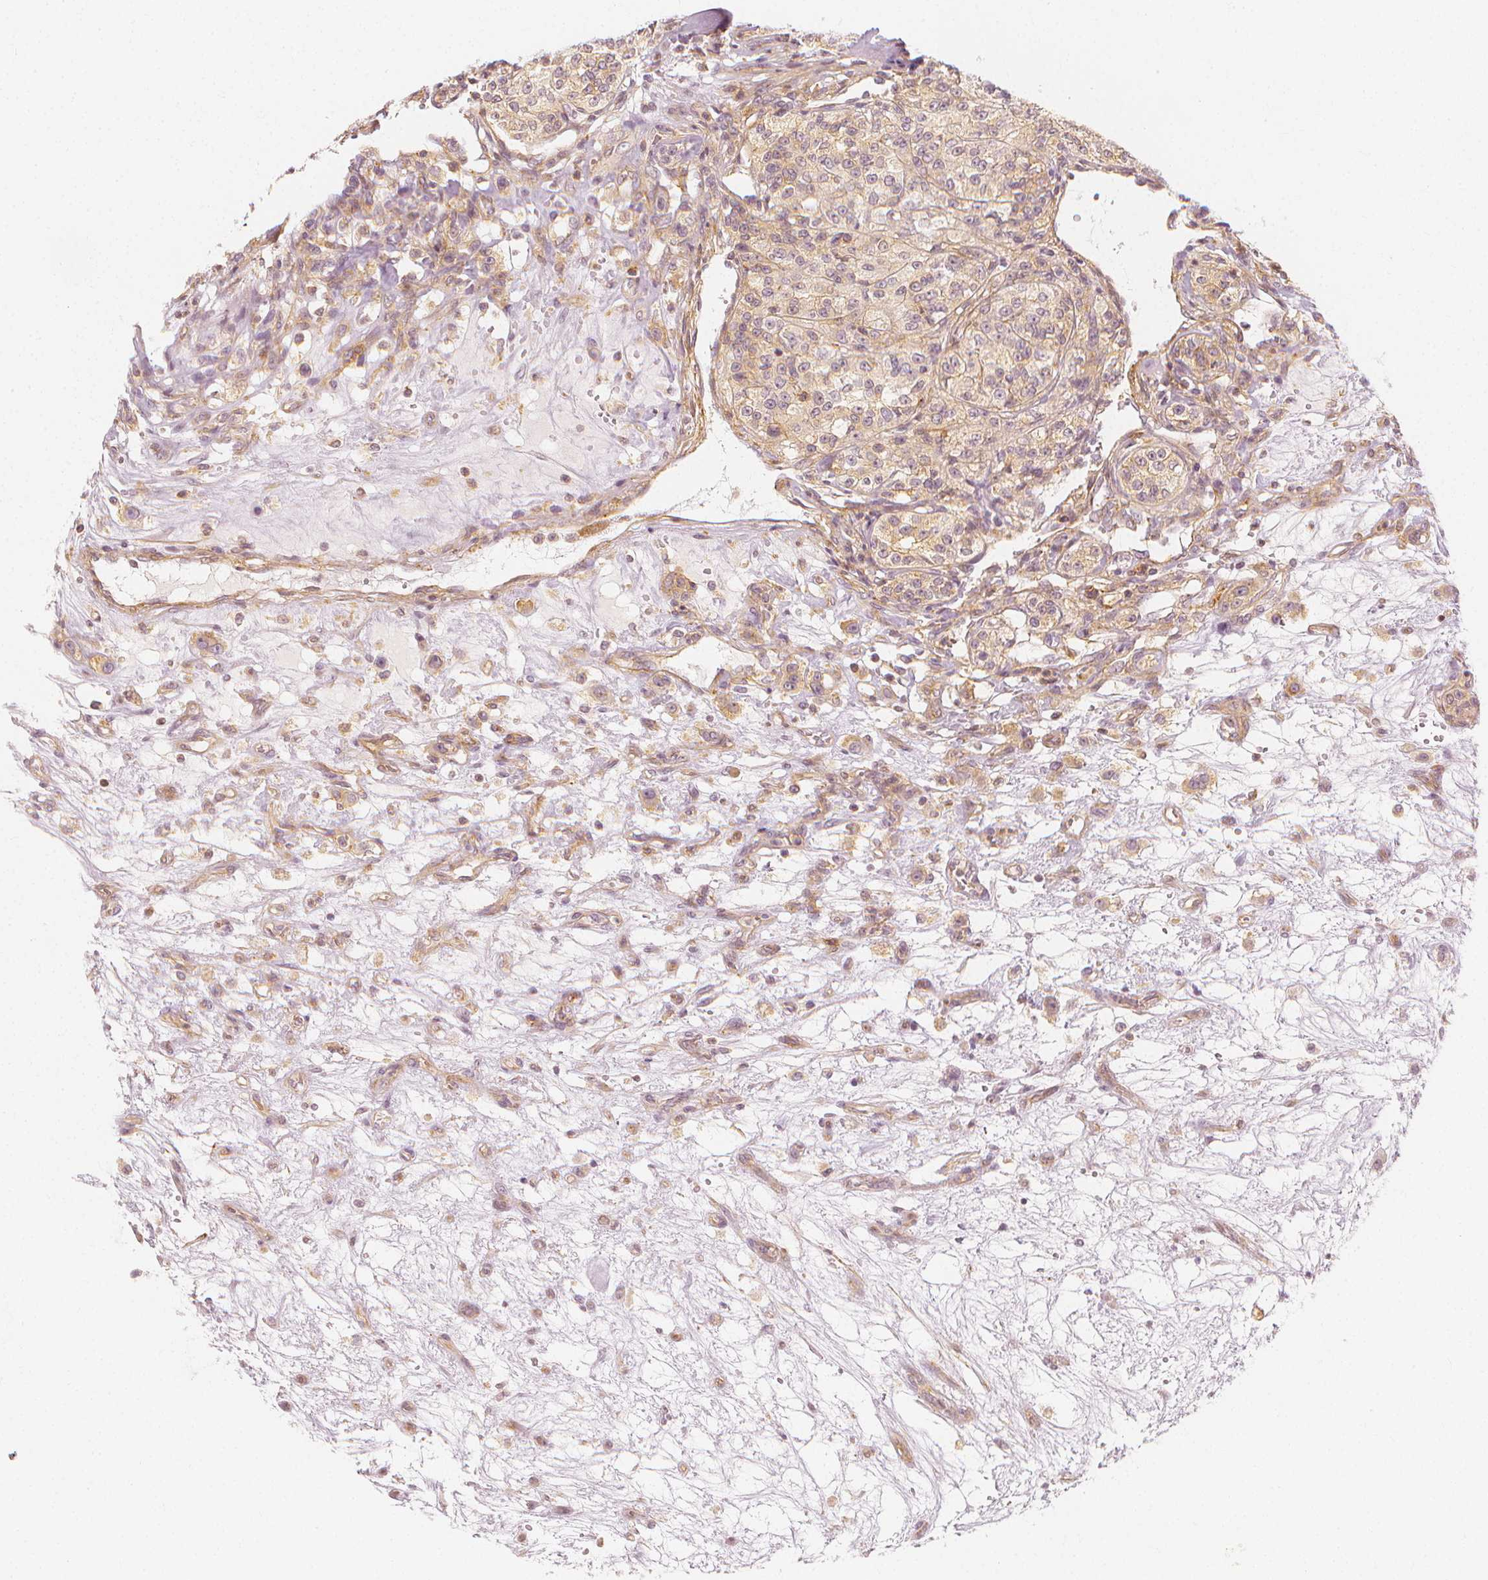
{"staining": {"intensity": "weak", "quantity": "25%-75%", "location": "cytoplasmic/membranous"}, "tissue": "renal cancer", "cell_type": "Tumor cells", "image_type": "cancer", "snomed": [{"axis": "morphology", "description": "Adenocarcinoma, NOS"}, {"axis": "topography", "description": "Kidney"}], "caption": "A photomicrograph of adenocarcinoma (renal) stained for a protein reveals weak cytoplasmic/membranous brown staining in tumor cells.", "gene": "ARHGAP26", "patient": {"sex": "female", "age": 63}}